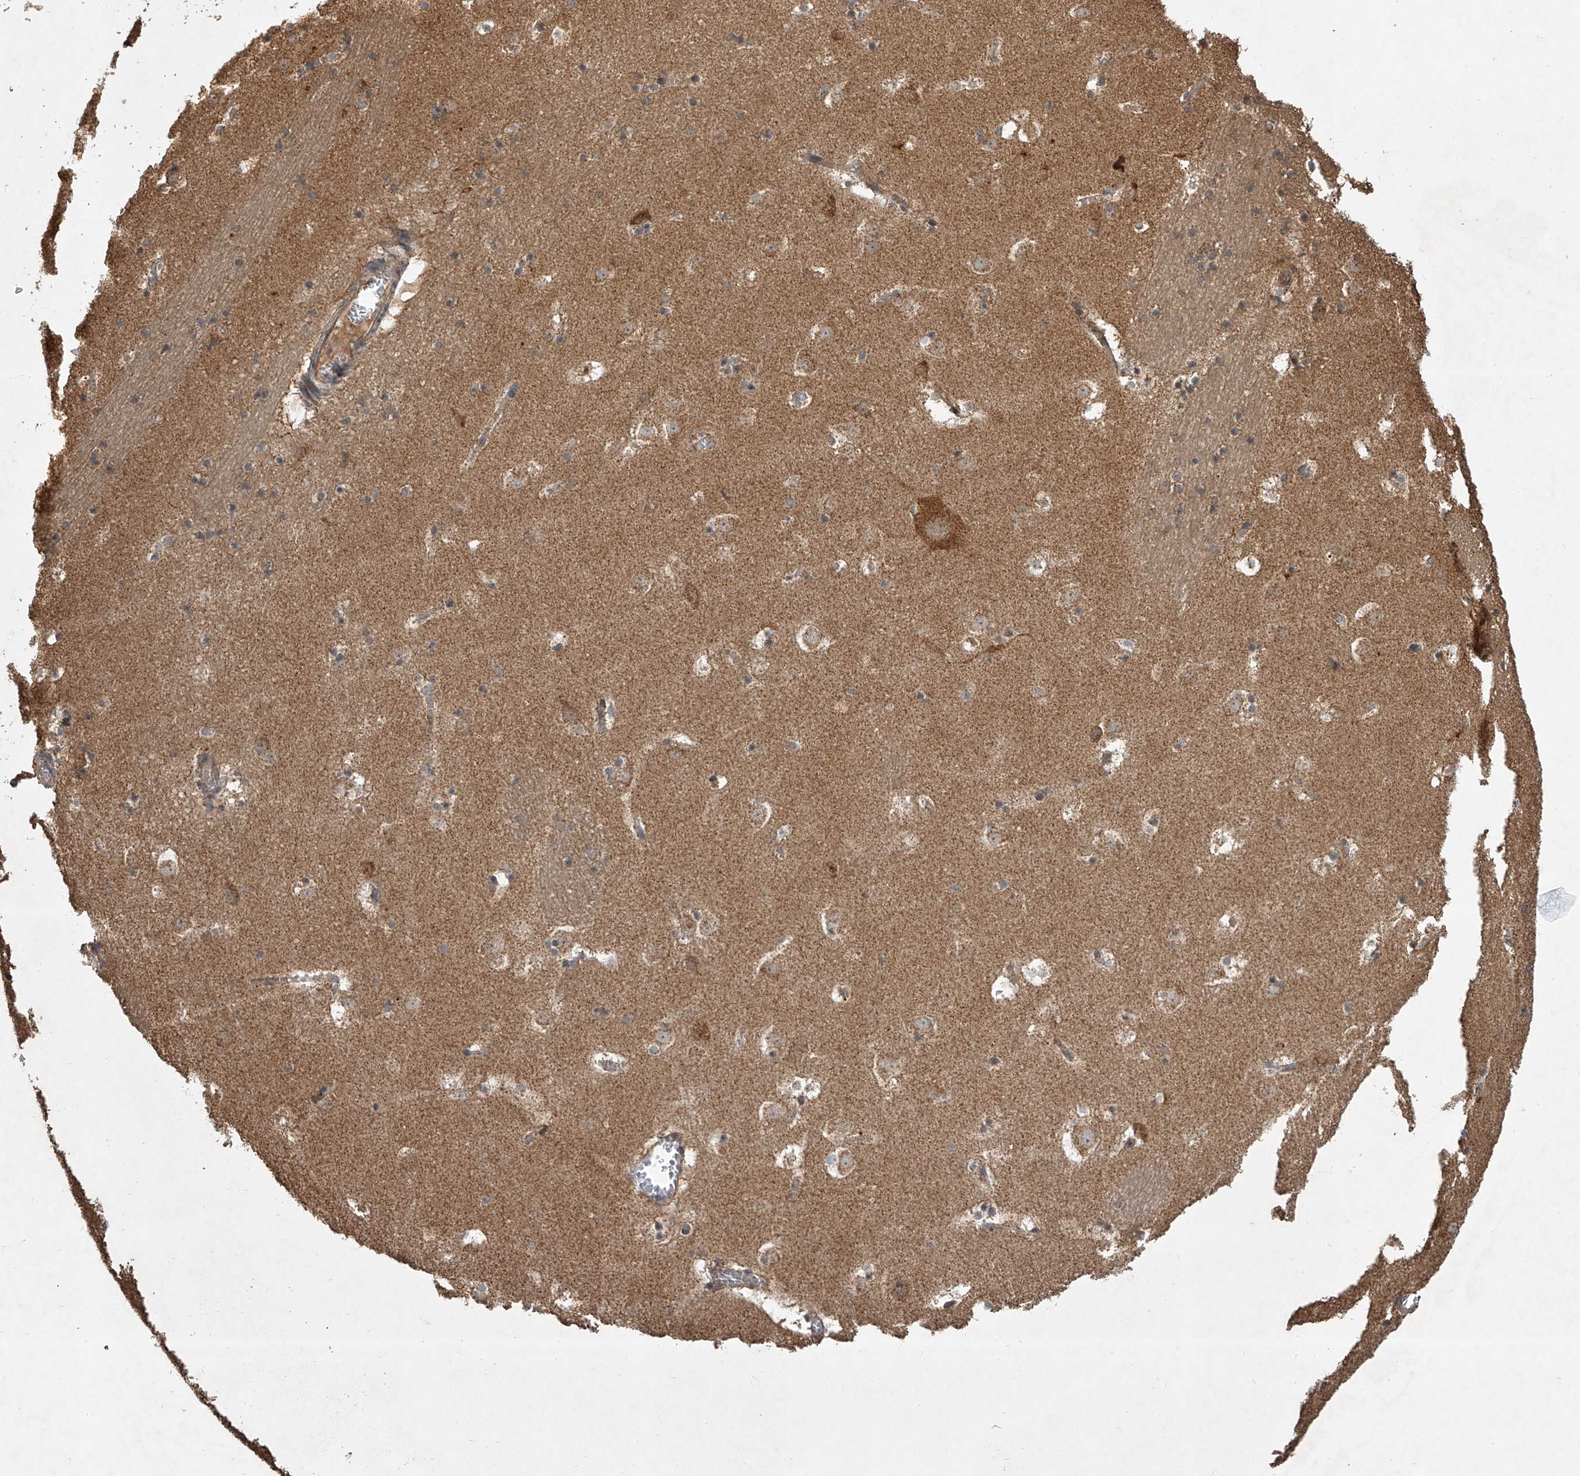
{"staining": {"intensity": "moderate", "quantity": "<25%", "location": "cytoplasmic/membranous"}, "tissue": "caudate", "cell_type": "Glial cells", "image_type": "normal", "snomed": [{"axis": "morphology", "description": "Normal tissue, NOS"}, {"axis": "topography", "description": "Lateral ventricle wall"}], "caption": "High-magnification brightfield microscopy of benign caudate stained with DAB (3,3'-diaminobenzidine) (brown) and counterstained with hematoxylin (blue). glial cells exhibit moderate cytoplasmic/membranous staining is seen in approximately<25% of cells.", "gene": "NFS1", "patient": {"sex": "male", "age": 45}}